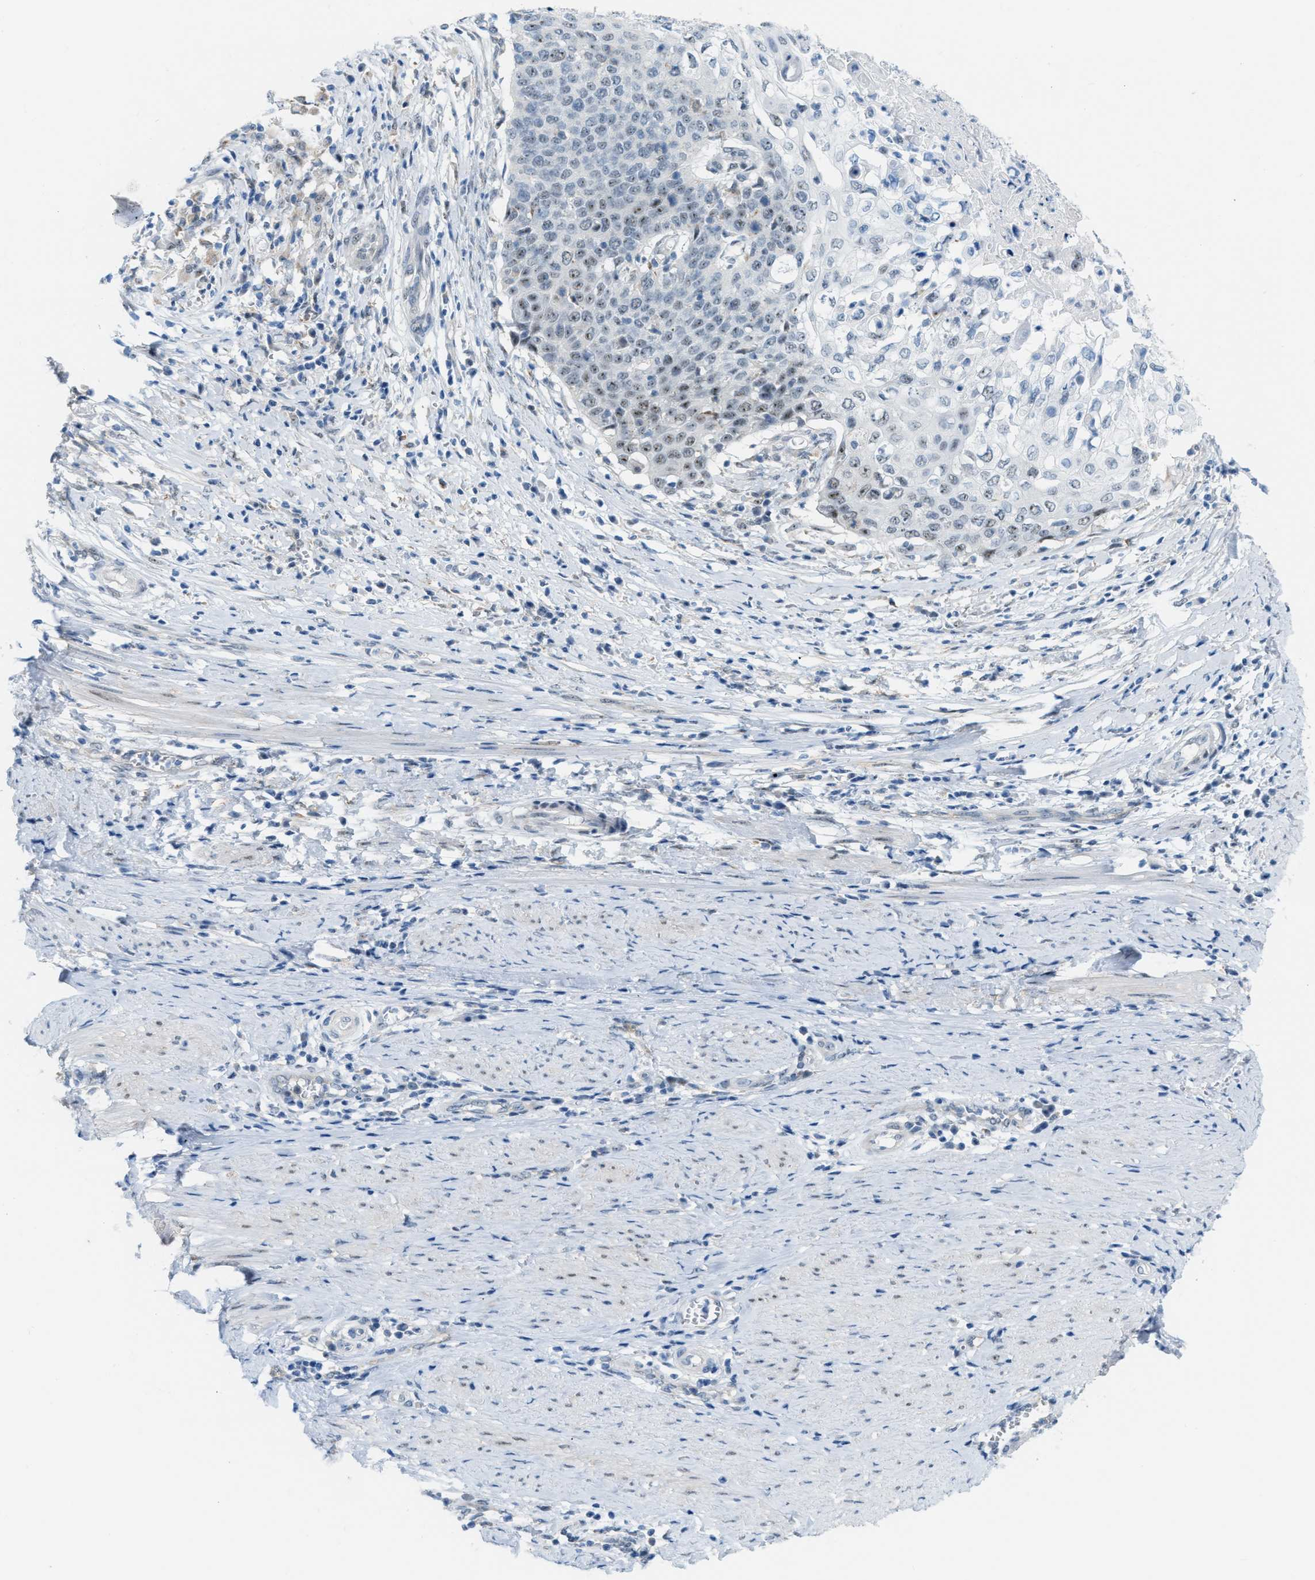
{"staining": {"intensity": "weak", "quantity": "25%-75%", "location": "nuclear"}, "tissue": "cervical cancer", "cell_type": "Tumor cells", "image_type": "cancer", "snomed": [{"axis": "morphology", "description": "Squamous cell carcinoma, NOS"}, {"axis": "topography", "description": "Cervix"}], "caption": "Immunohistochemistry (IHC) (DAB) staining of cervical squamous cell carcinoma reveals weak nuclear protein positivity in approximately 25%-75% of tumor cells.", "gene": "PHRF1", "patient": {"sex": "female", "age": 39}}